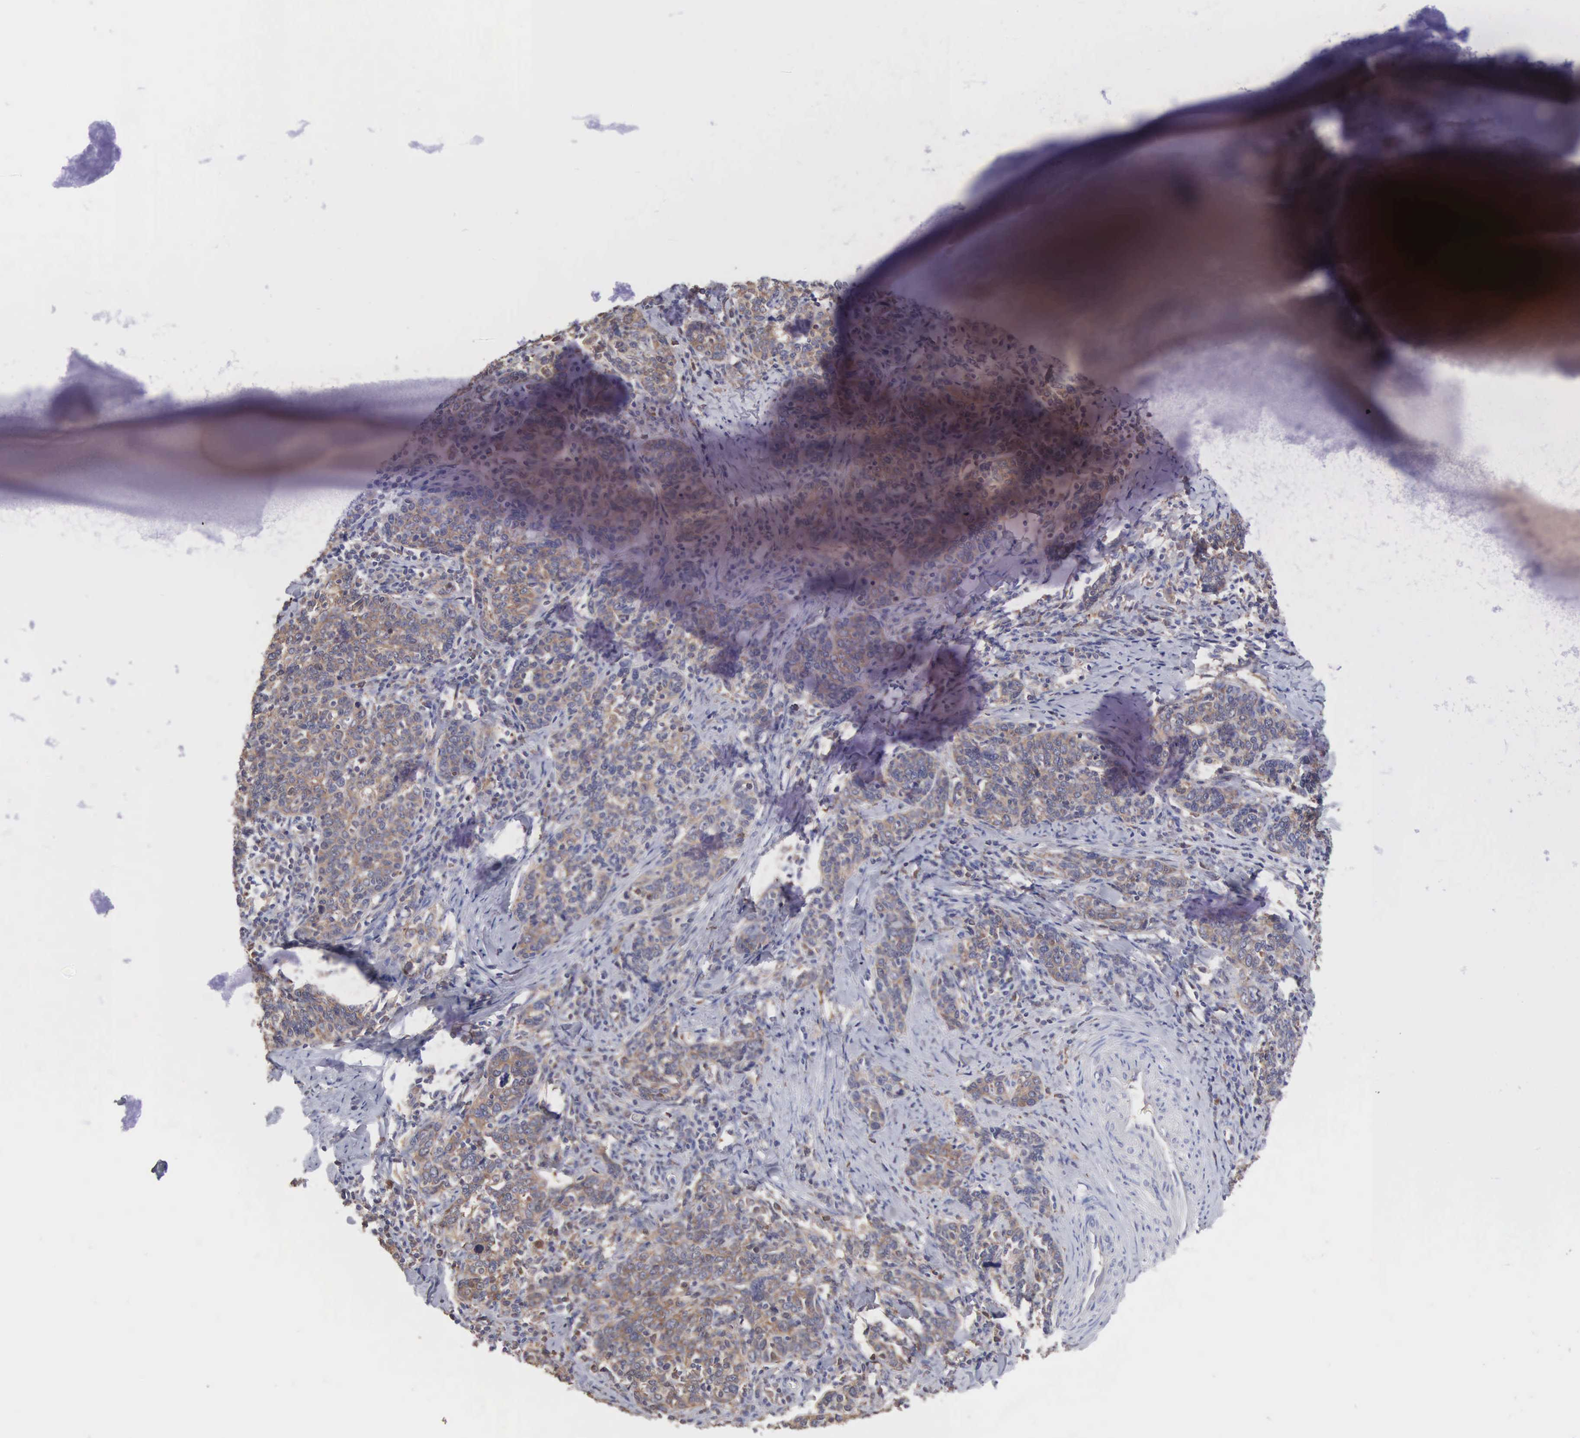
{"staining": {"intensity": "weak", "quantity": "25%-75%", "location": "cytoplasmic/membranous"}, "tissue": "cervical cancer", "cell_type": "Tumor cells", "image_type": "cancer", "snomed": [{"axis": "morphology", "description": "Squamous cell carcinoma, NOS"}, {"axis": "topography", "description": "Cervix"}], "caption": "Human cervical squamous cell carcinoma stained with a brown dye exhibits weak cytoplasmic/membranous positive expression in approximately 25%-75% of tumor cells.", "gene": "MTHFD1", "patient": {"sex": "female", "age": 41}}